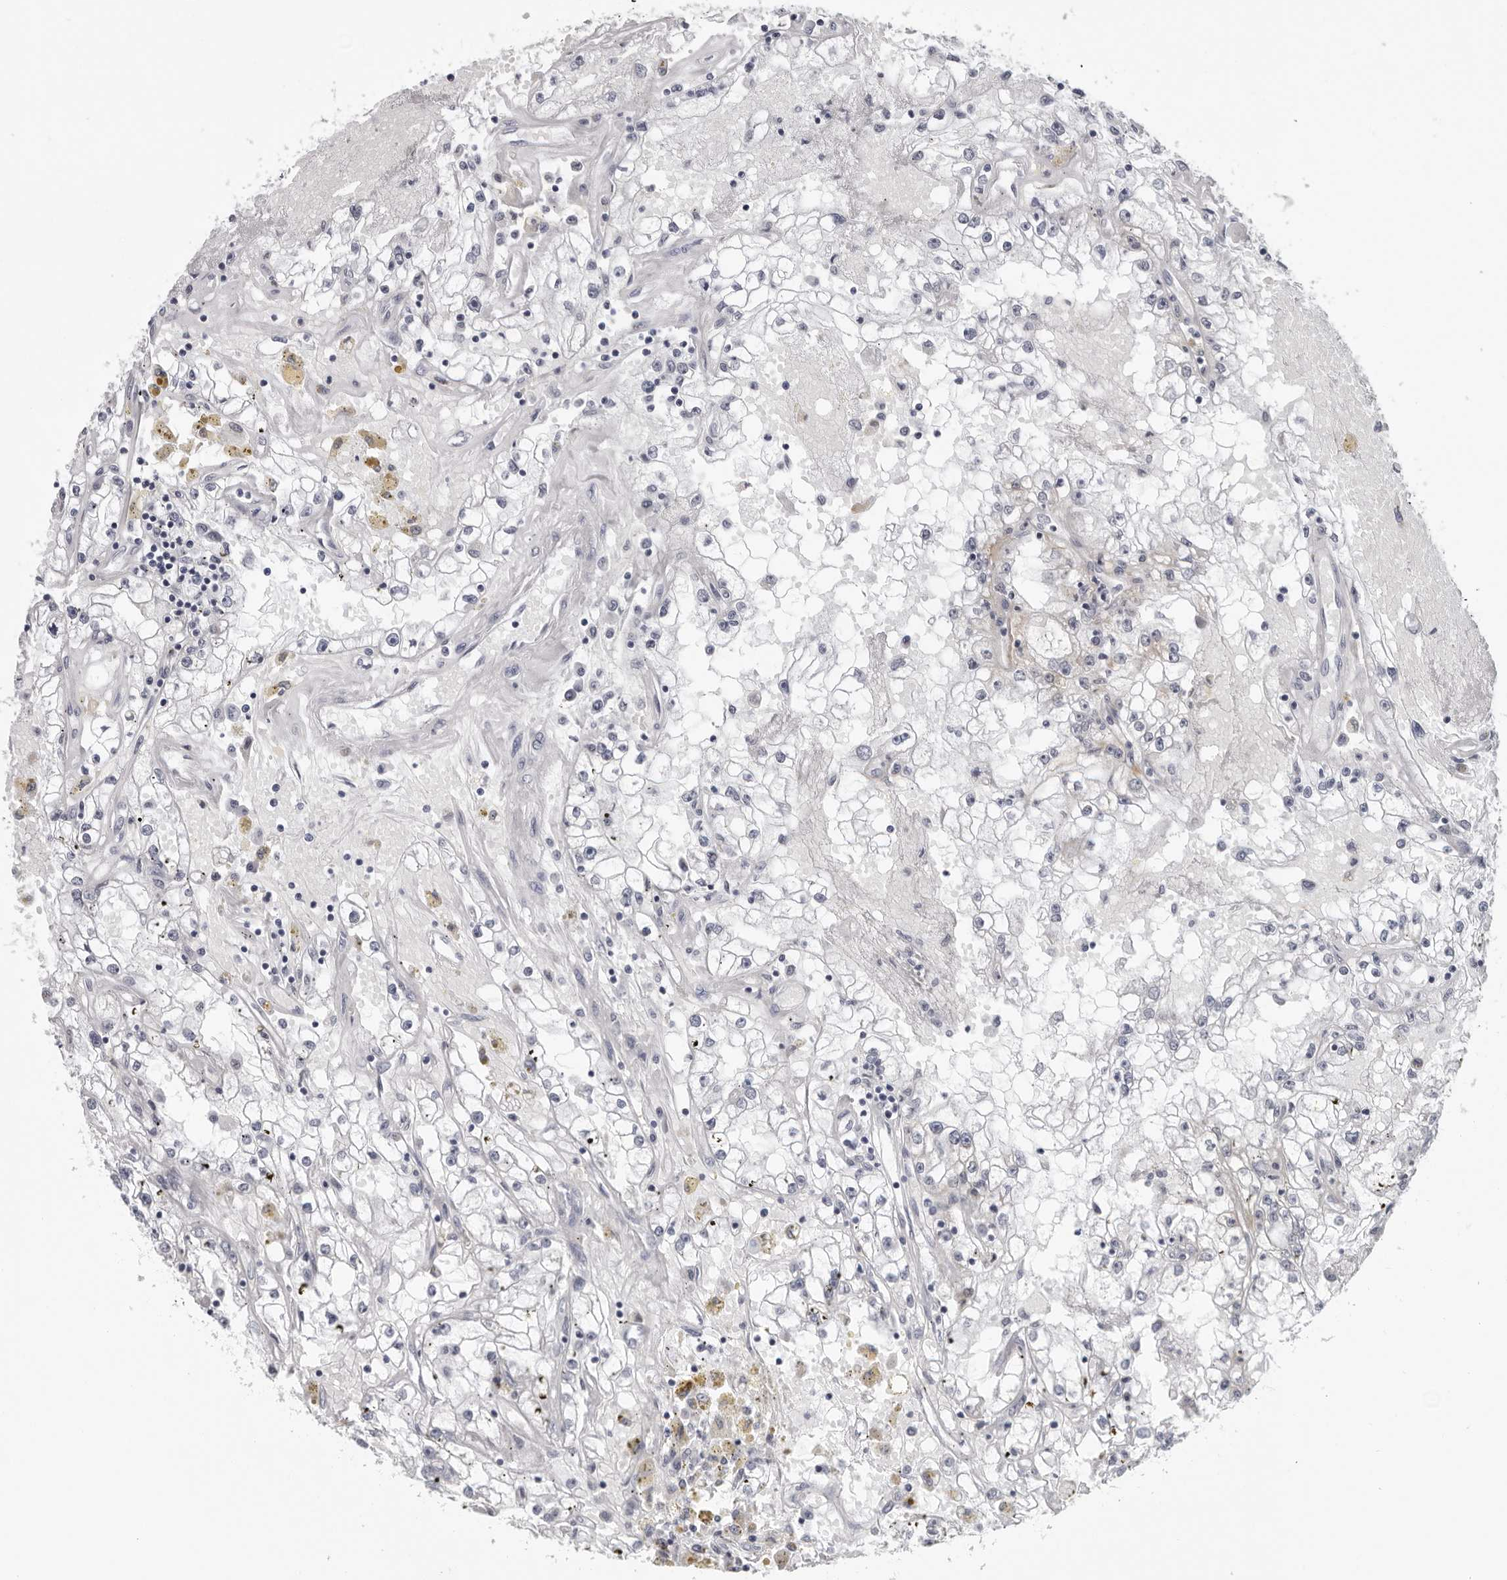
{"staining": {"intensity": "negative", "quantity": "none", "location": "none"}, "tissue": "renal cancer", "cell_type": "Tumor cells", "image_type": "cancer", "snomed": [{"axis": "morphology", "description": "Adenocarcinoma, NOS"}, {"axis": "topography", "description": "Kidney"}], "caption": "IHC histopathology image of renal cancer (adenocarcinoma) stained for a protein (brown), which displays no positivity in tumor cells.", "gene": "CPT2", "patient": {"sex": "male", "age": 56}}